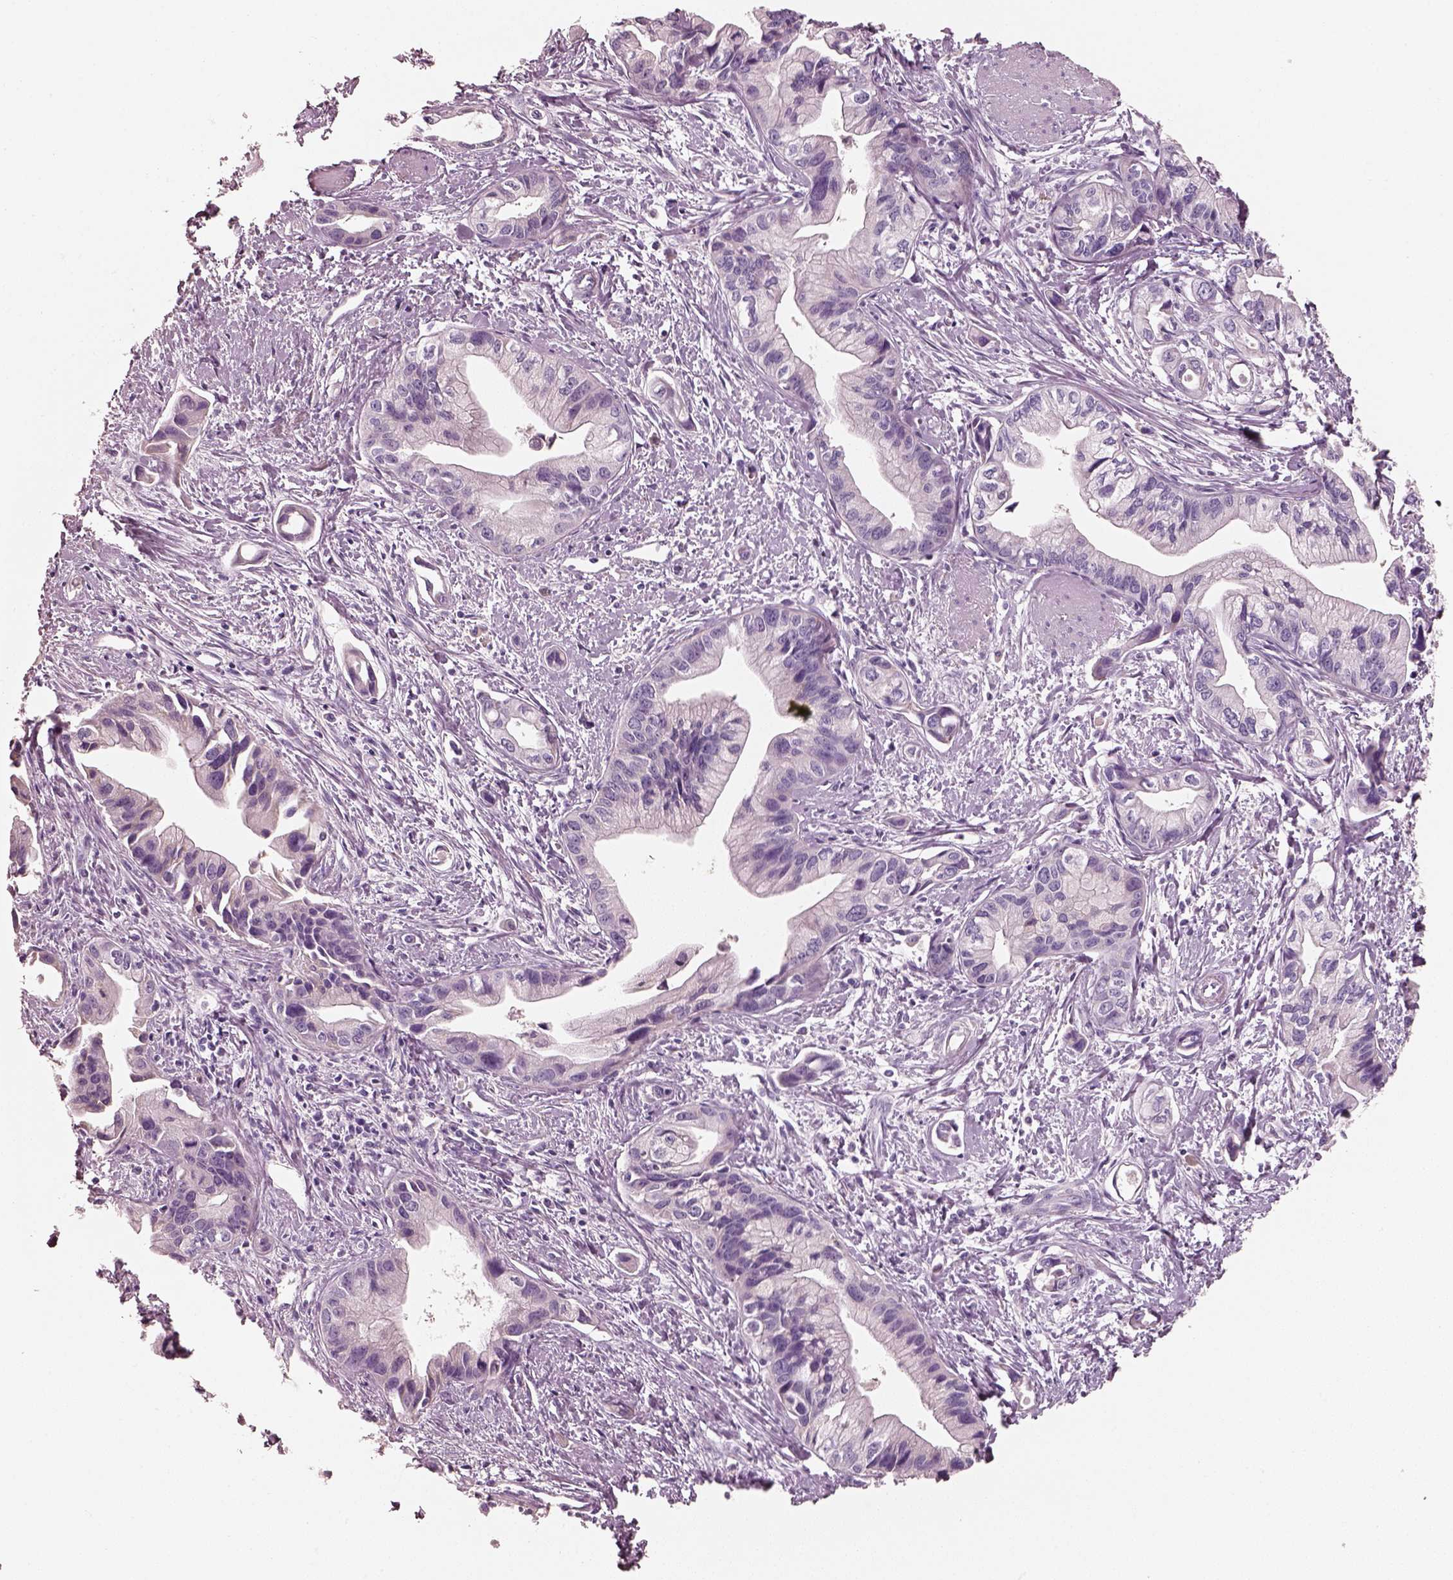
{"staining": {"intensity": "negative", "quantity": "none", "location": "none"}, "tissue": "pancreatic cancer", "cell_type": "Tumor cells", "image_type": "cancer", "snomed": [{"axis": "morphology", "description": "Adenocarcinoma, NOS"}, {"axis": "topography", "description": "Pancreas"}], "caption": "This is a histopathology image of immunohistochemistry staining of adenocarcinoma (pancreatic), which shows no expression in tumor cells.", "gene": "PNOC", "patient": {"sex": "female", "age": 61}}